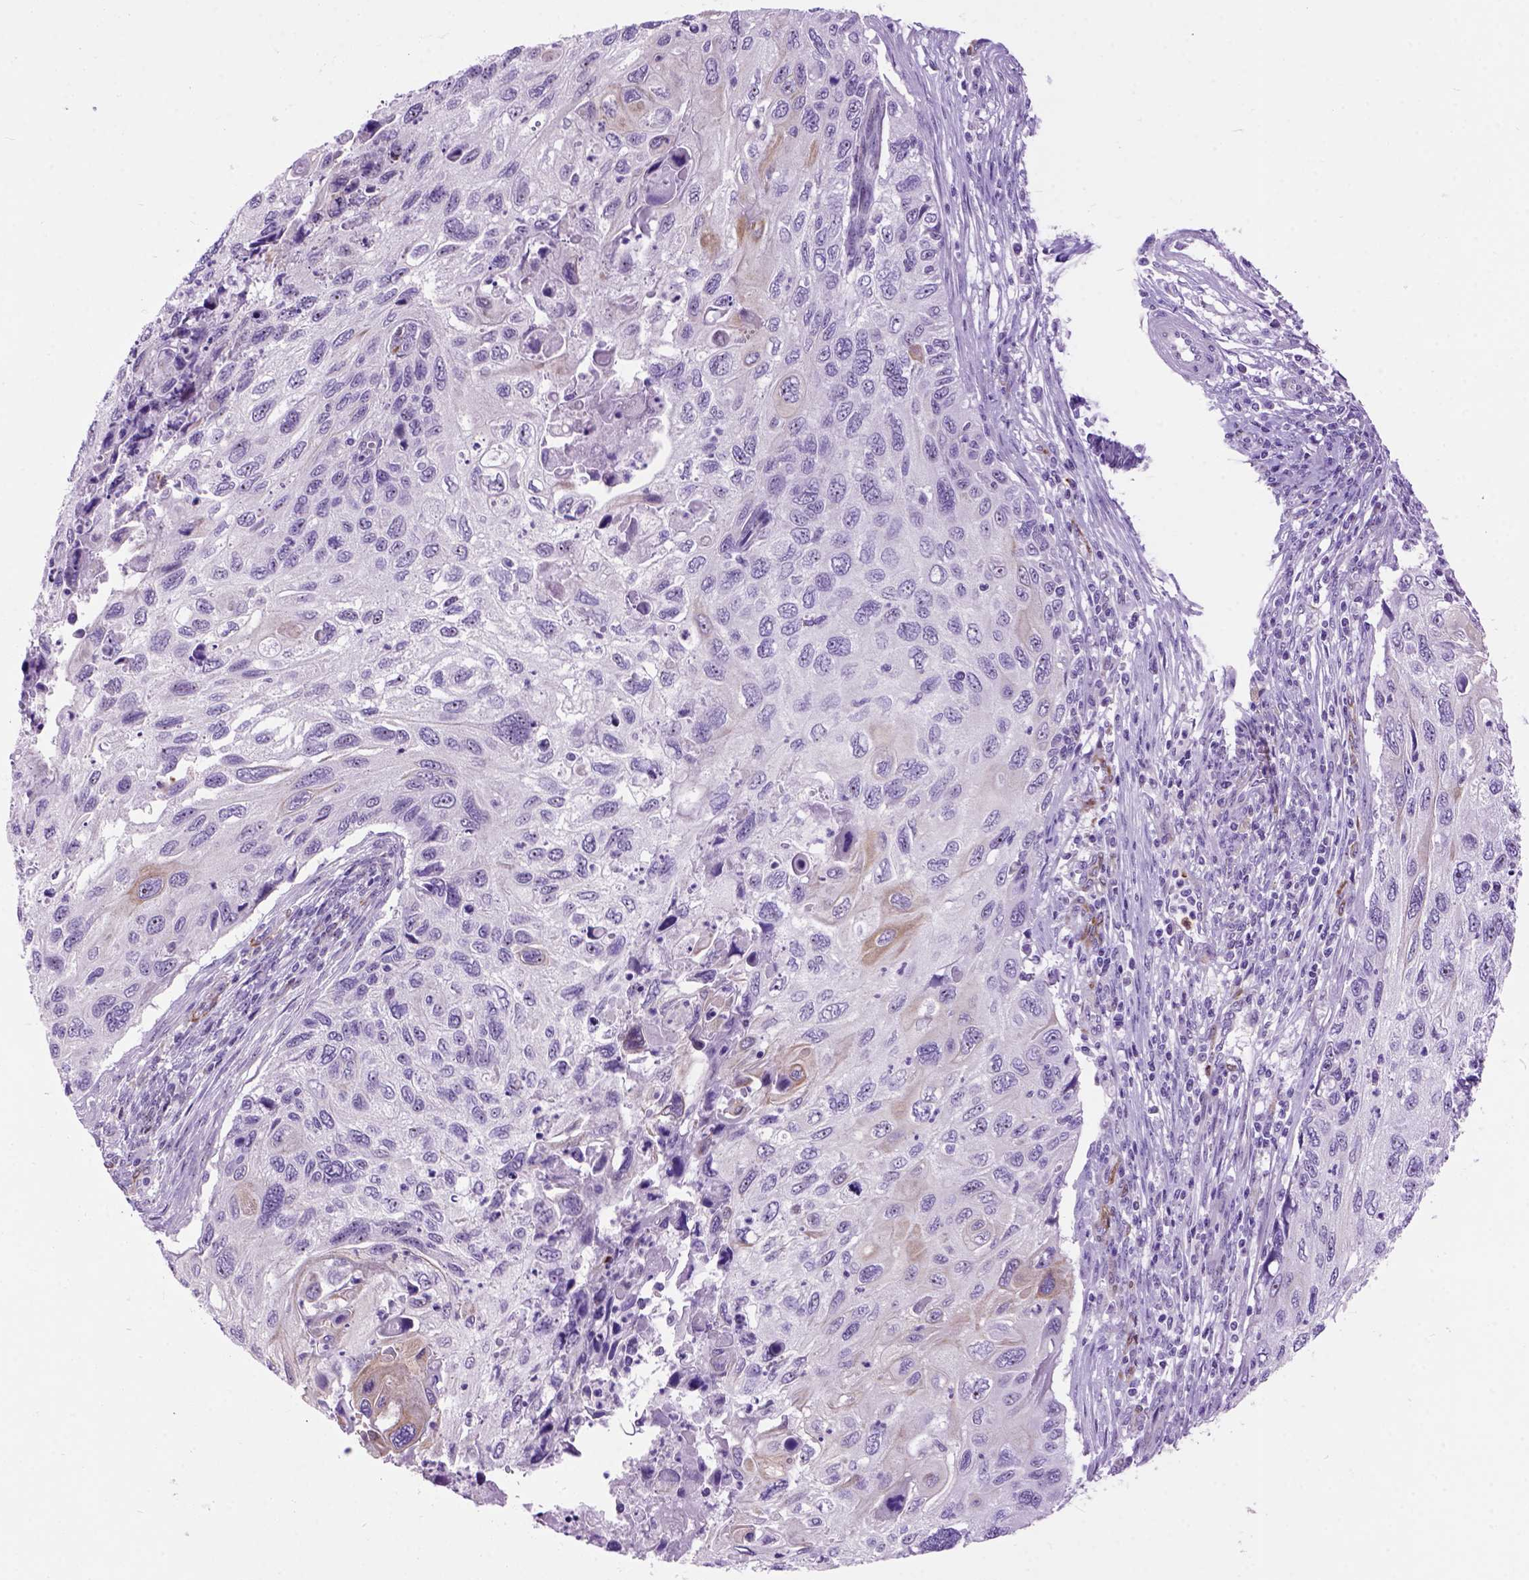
{"staining": {"intensity": "weak", "quantity": "<25%", "location": "cytoplasmic/membranous"}, "tissue": "cervical cancer", "cell_type": "Tumor cells", "image_type": "cancer", "snomed": [{"axis": "morphology", "description": "Squamous cell carcinoma, NOS"}, {"axis": "topography", "description": "Cervix"}], "caption": "The photomicrograph exhibits no significant positivity in tumor cells of squamous cell carcinoma (cervical).", "gene": "MAPT", "patient": {"sex": "female", "age": 70}}